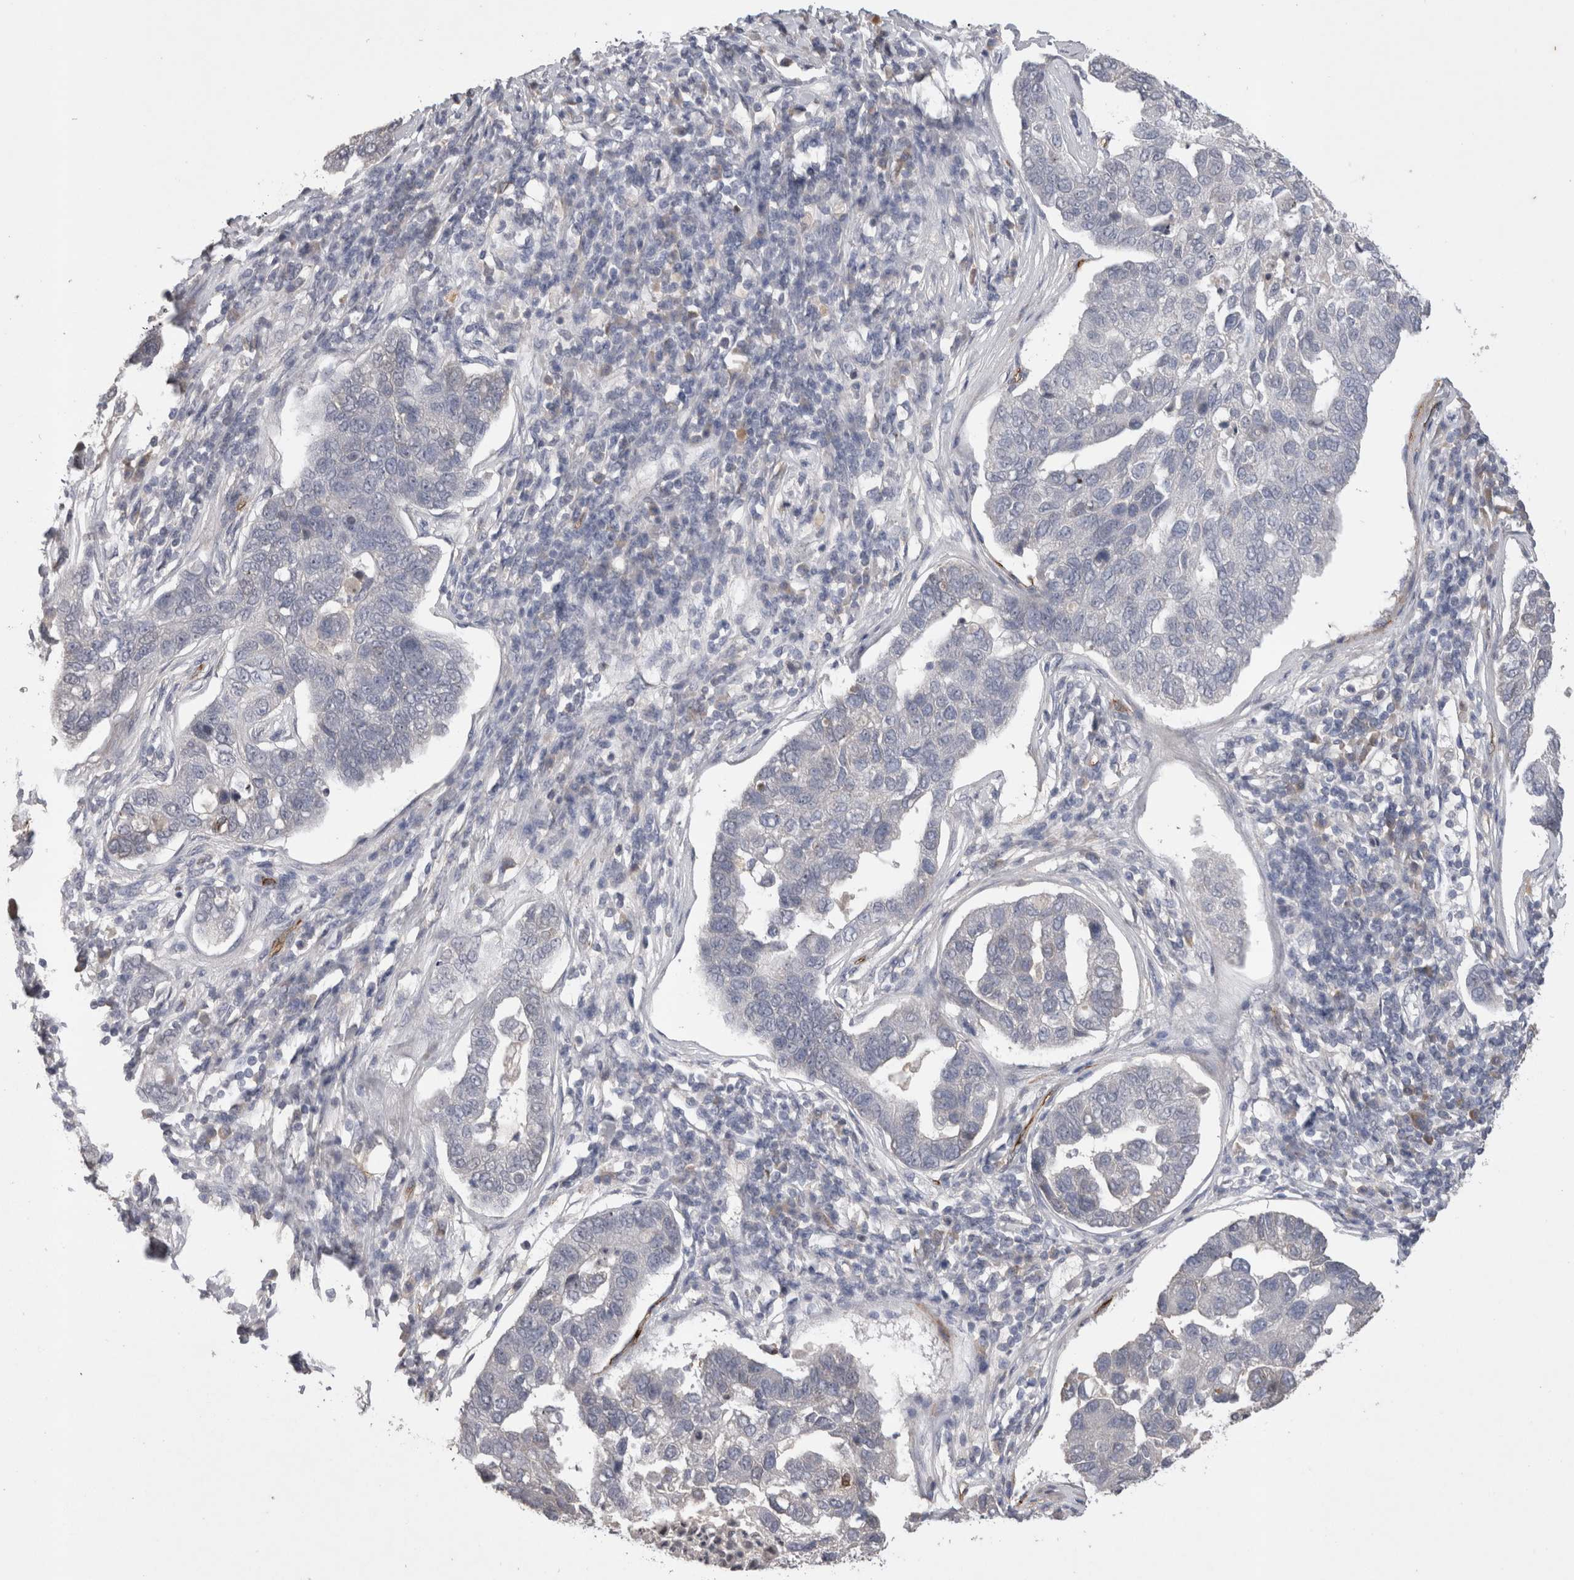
{"staining": {"intensity": "negative", "quantity": "none", "location": "none"}, "tissue": "pancreatic cancer", "cell_type": "Tumor cells", "image_type": "cancer", "snomed": [{"axis": "morphology", "description": "Adenocarcinoma, NOS"}, {"axis": "topography", "description": "Pancreas"}], "caption": "Immunohistochemical staining of pancreatic adenocarcinoma exhibits no significant positivity in tumor cells.", "gene": "CDH13", "patient": {"sex": "female", "age": 61}}